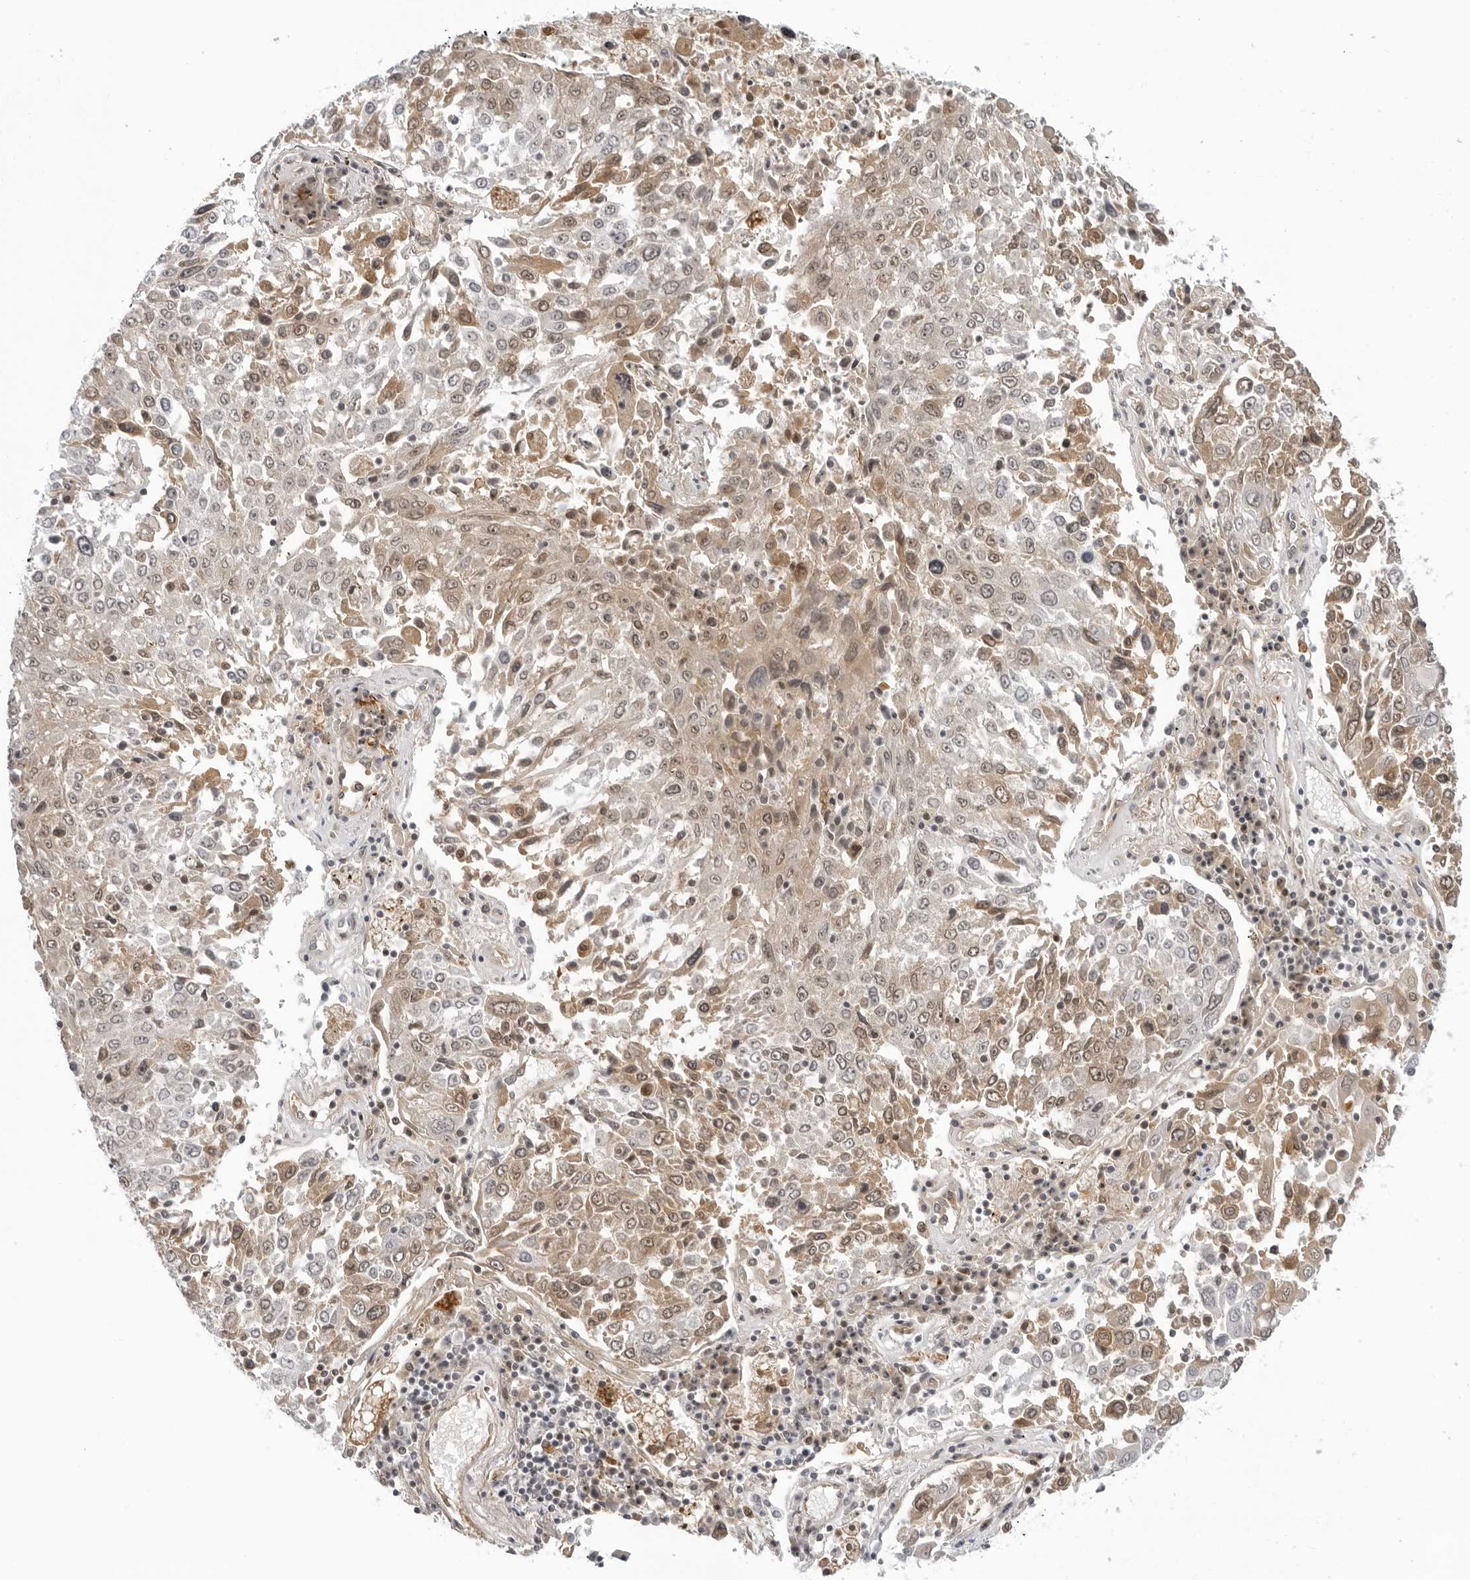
{"staining": {"intensity": "weak", "quantity": "25%-75%", "location": "cytoplasmic/membranous"}, "tissue": "lung cancer", "cell_type": "Tumor cells", "image_type": "cancer", "snomed": [{"axis": "morphology", "description": "Squamous cell carcinoma, NOS"}, {"axis": "topography", "description": "Lung"}], "caption": "Immunohistochemistry (DAB) staining of human lung squamous cell carcinoma displays weak cytoplasmic/membranous protein expression in approximately 25%-75% of tumor cells.", "gene": "SUGCT", "patient": {"sex": "male", "age": 65}}